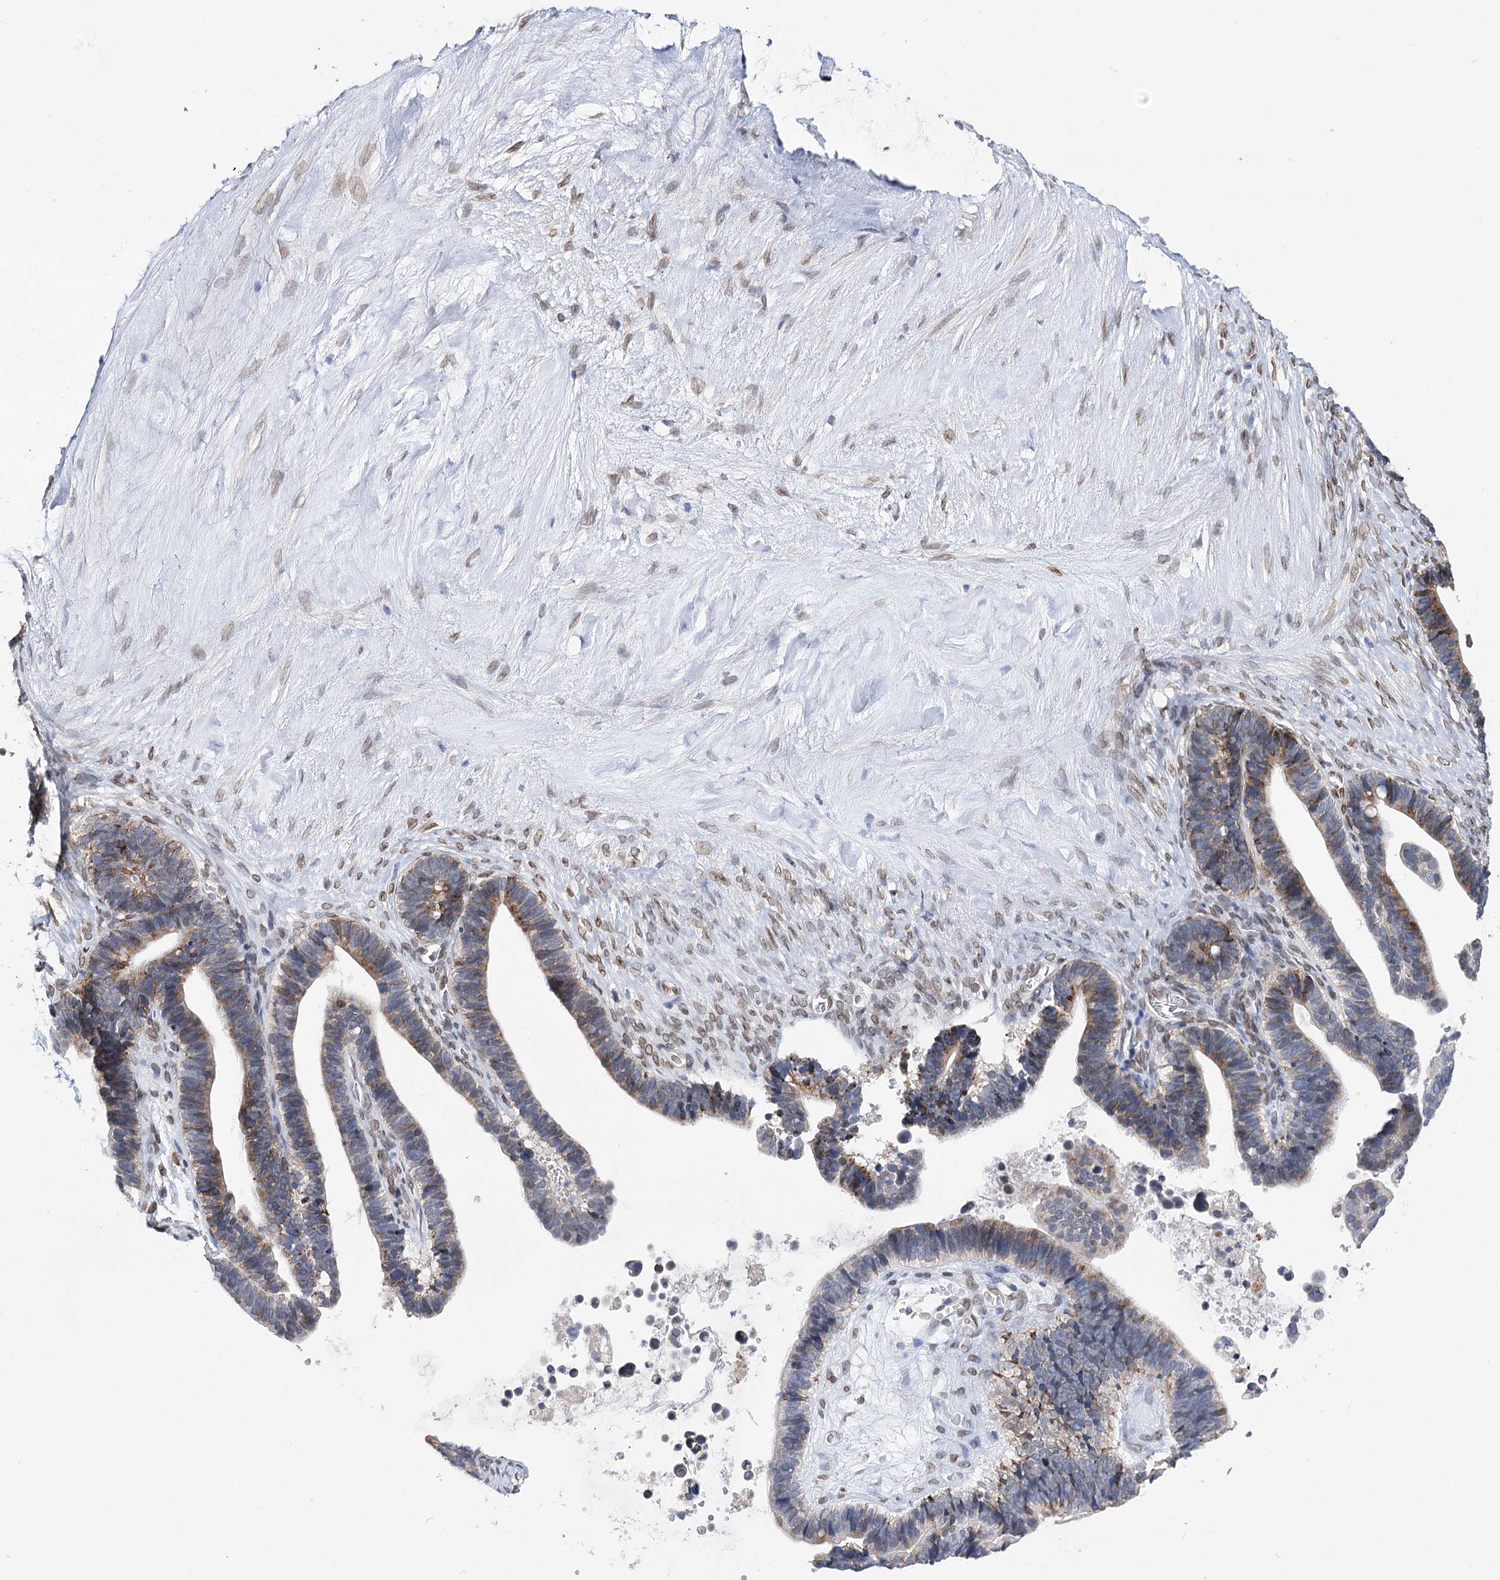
{"staining": {"intensity": "weak", "quantity": "25%-75%", "location": "cytoplasmic/membranous"}, "tissue": "ovarian cancer", "cell_type": "Tumor cells", "image_type": "cancer", "snomed": [{"axis": "morphology", "description": "Cystadenocarcinoma, serous, NOS"}, {"axis": "topography", "description": "Ovary"}], "caption": "Serous cystadenocarcinoma (ovarian) was stained to show a protein in brown. There is low levels of weak cytoplasmic/membranous positivity in about 25%-75% of tumor cells.", "gene": "TMEM201", "patient": {"sex": "female", "age": 56}}